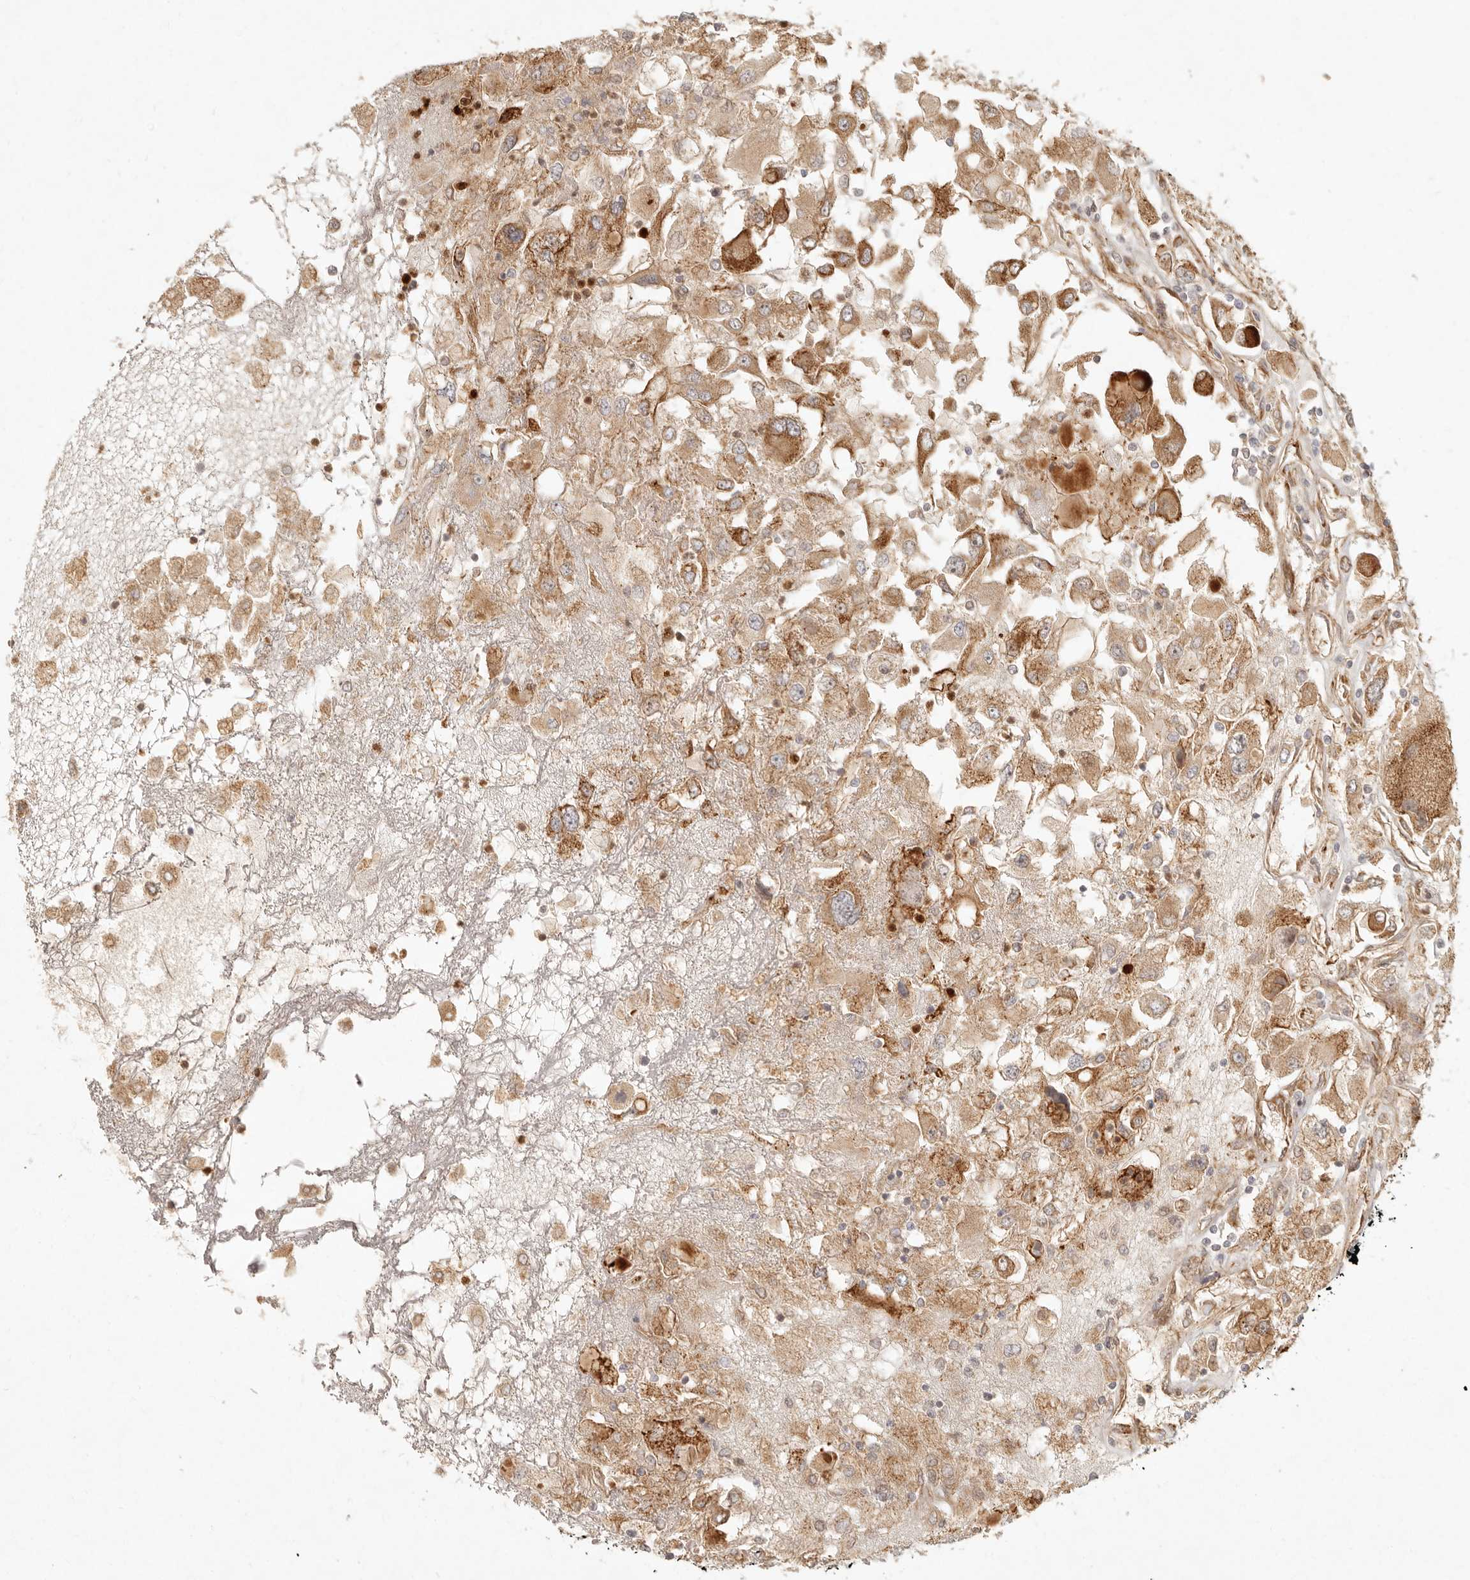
{"staining": {"intensity": "moderate", "quantity": ">75%", "location": "cytoplasmic/membranous"}, "tissue": "renal cancer", "cell_type": "Tumor cells", "image_type": "cancer", "snomed": [{"axis": "morphology", "description": "Adenocarcinoma, NOS"}, {"axis": "topography", "description": "Kidney"}], "caption": "There is medium levels of moderate cytoplasmic/membranous positivity in tumor cells of renal cancer, as demonstrated by immunohistochemical staining (brown color).", "gene": "KLHL38", "patient": {"sex": "female", "age": 52}}